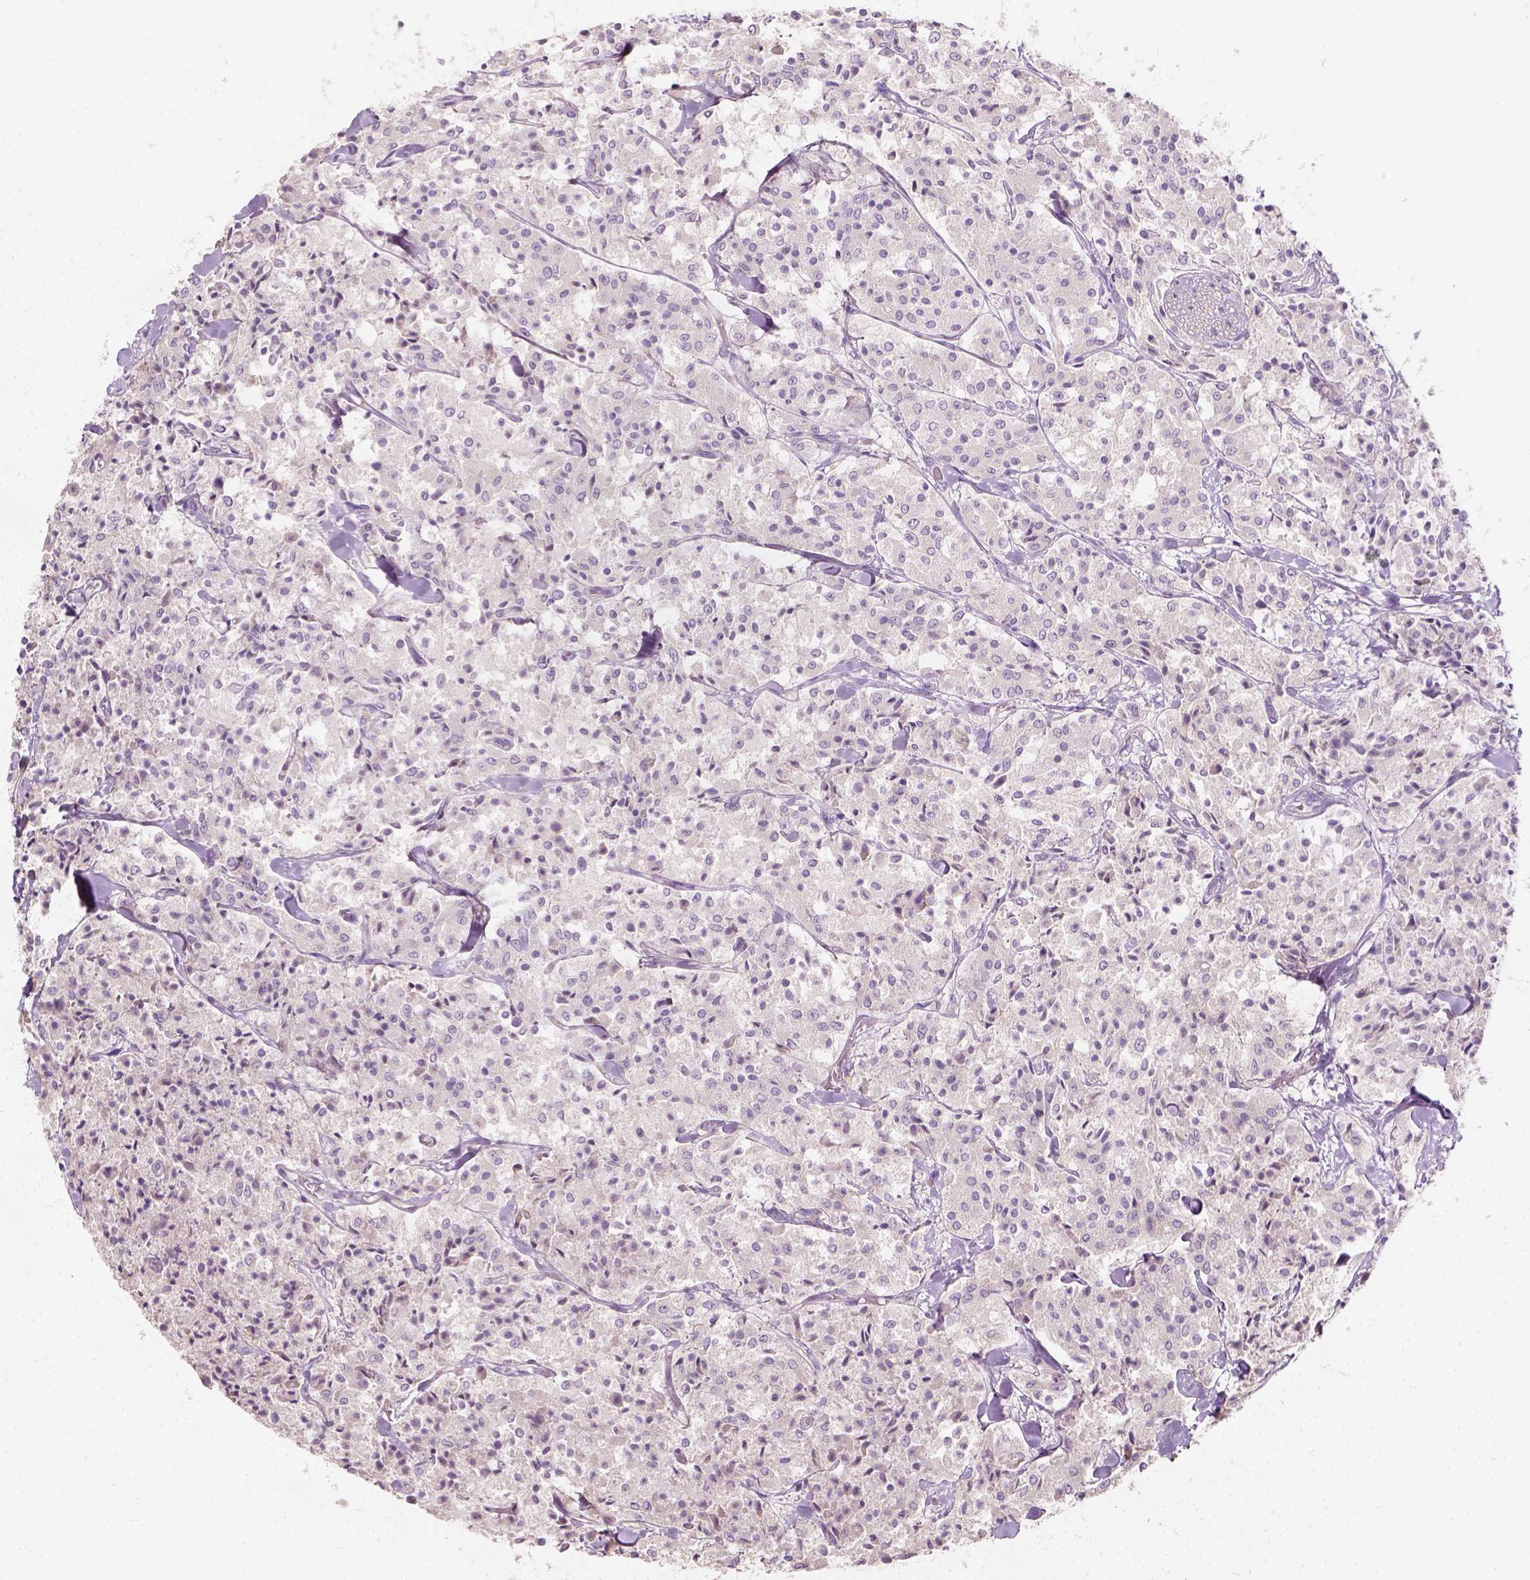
{"staining": {"intensity": "negative", "quantity": "none", "location": "none"}, "tissue": "carcinoid", "cell_type": "Tumor cells", "image_type": "cancer", "snomed": [{"axis": "morphology", "description": "Carcinoid, malignant, NOS"}, {"axis": "topography", "description": "Lung"}], "caption": "The micrograph displays no staining of tumor cells in carcinoid. Nuclei are stained in blue.", "gene": "DHCR24", "patient": {"sex": "male", "age": 71}}